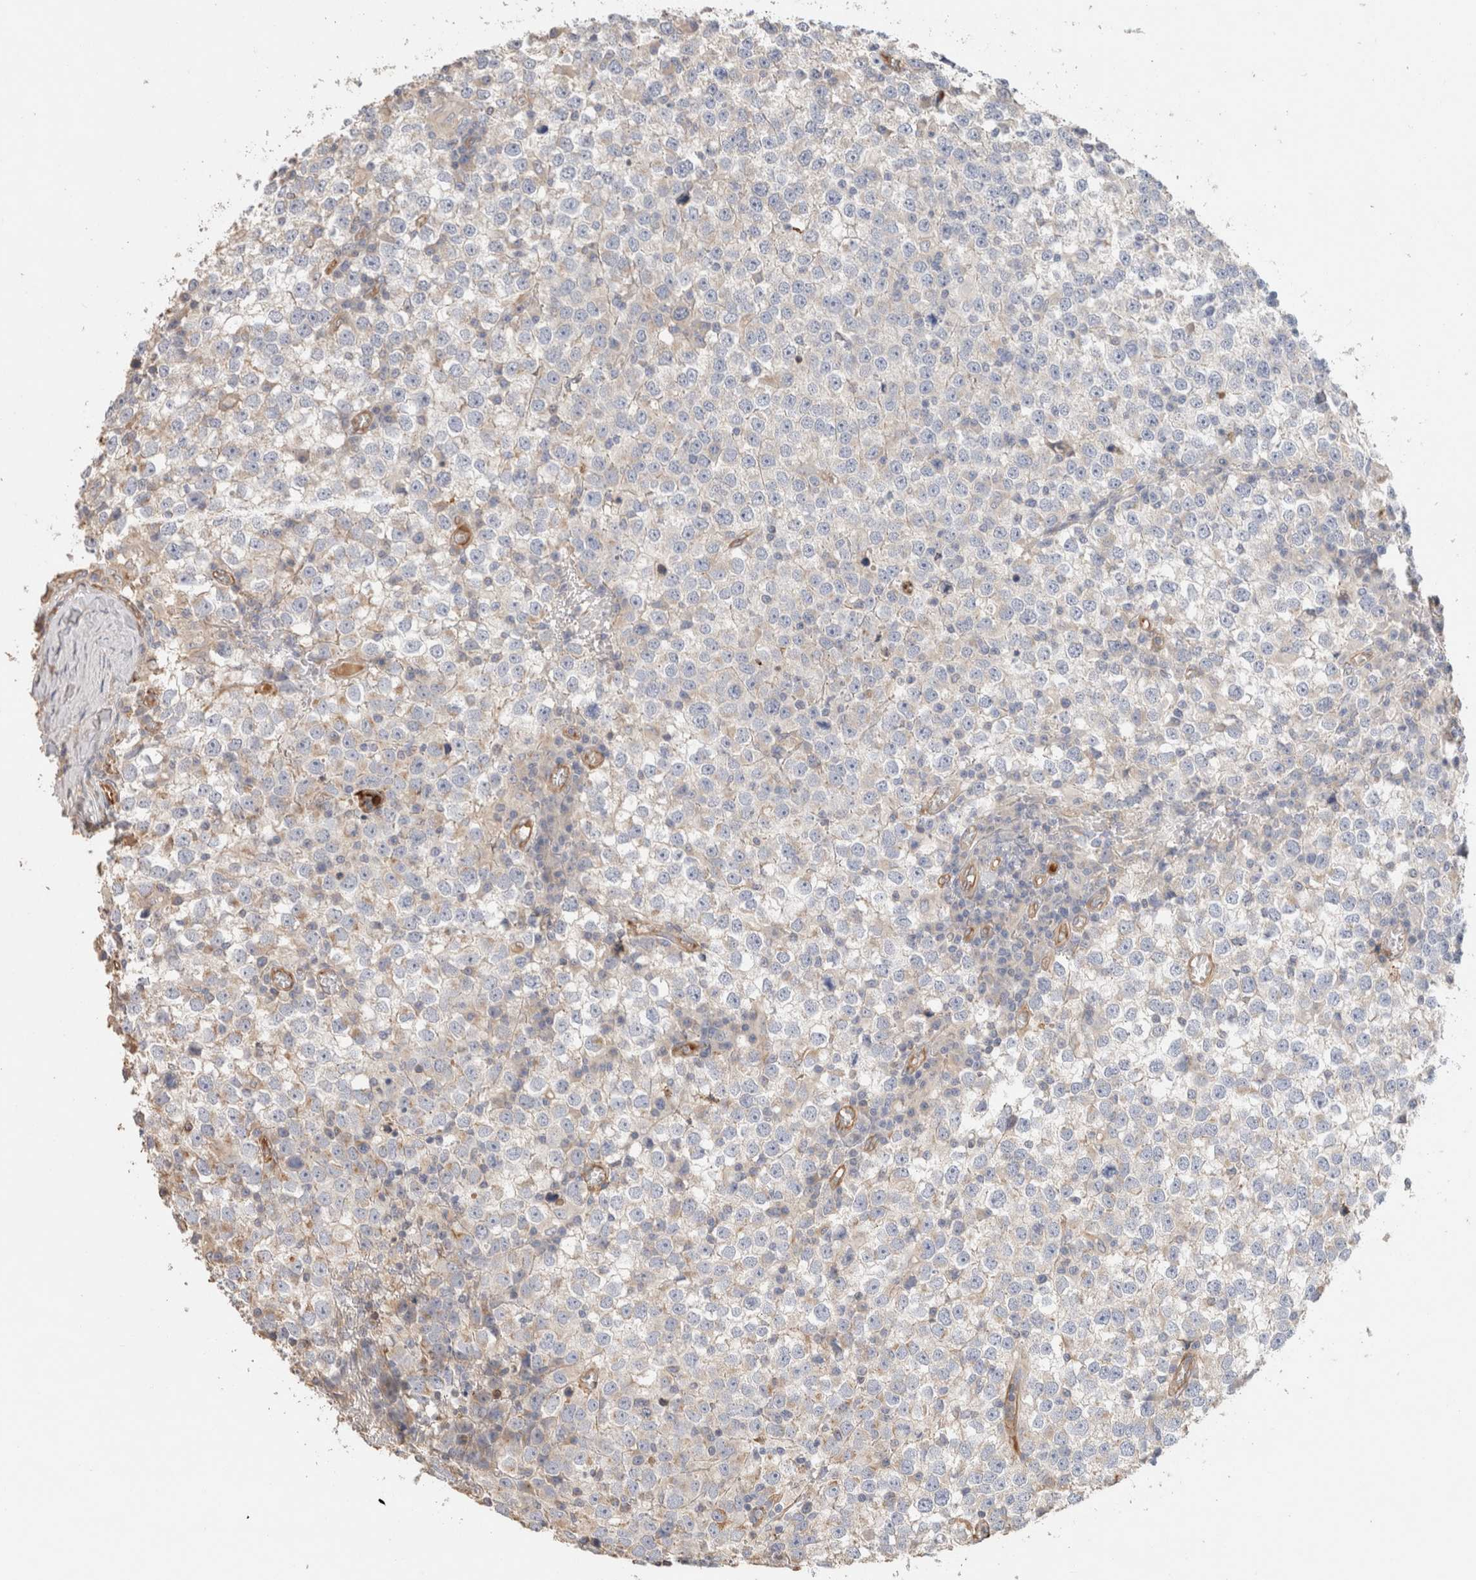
{"staining": {"intensity": "negative", "quantity": "none", "location": "none"}, "tissue": "testis cancer", "cell_type": "Tumor cells", "image_type": "cancer", "snomed": [{"axis": "morphology", "description": "Seminoma, NOS"}, {"axis": "topography", "description": "Testis"}], "caption": "This is an immunohistochemistry (IHC) micrograph of testis cancer. There is no expression in tumor cells.", "gene": "PROS1", "patient": {"sex": "male", "age": 65}}